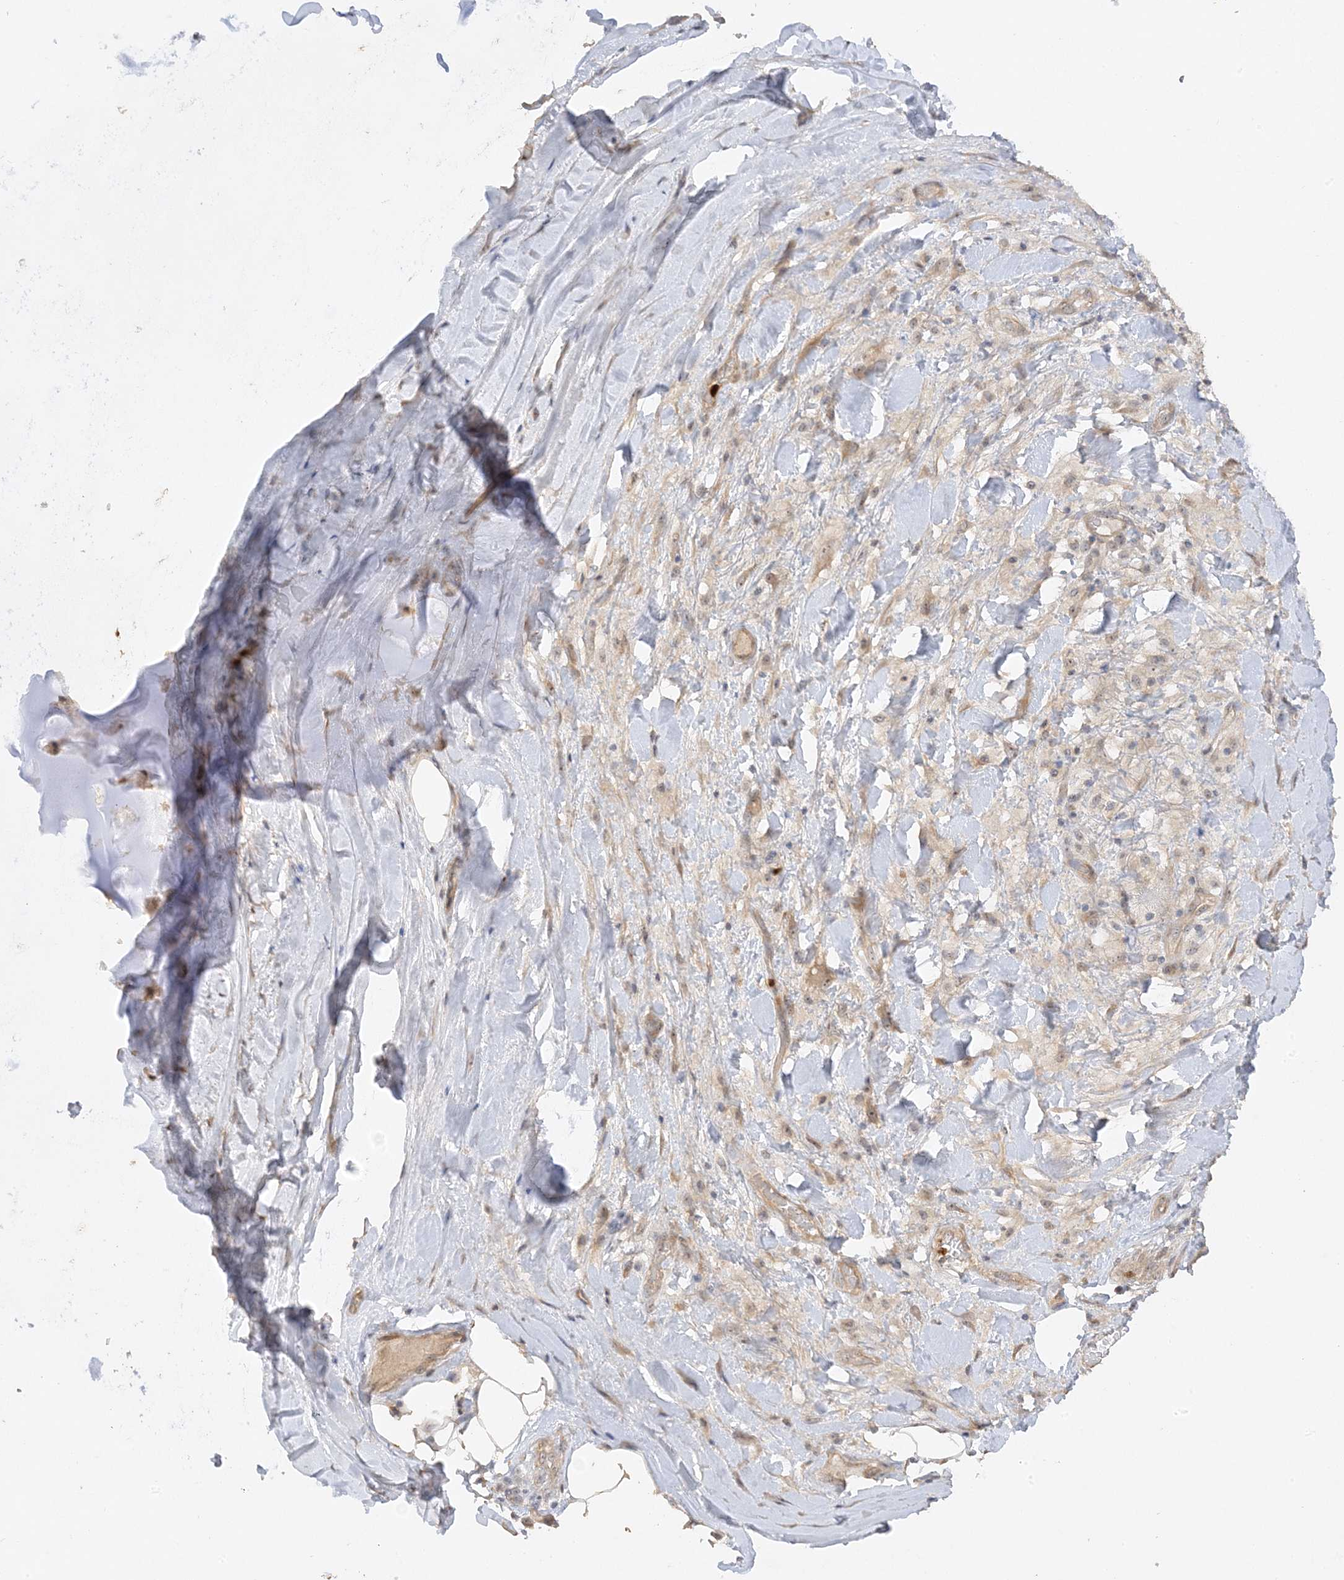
{"staining": {"intensity": "weak", "quantity": ">75%", "location": "nuclear"}, "tissue": "adipose tissue", "cell_type": "Adipocytes", "image_type": "normal", "snomed": [{"axis": "morphology", "description": "Normal tissue, NOS"}, {"axis": "morphology", "description": "Squamous cell carcinoma, NOS"}, {"axis": "topography", "description": "Lymph node"}, {"axis": "topography", "description": "Bronchus"}, {"axis": "topography", "description": "Lung"}], "caption": "High-magnification brightfield microscopy of normal adipose tissue stained with DAB (brown) and counterstained with hematoxylin (blue). adipocytes exhibit weak nuclear positivity is appreciated in about>75% of cells. The staining was performed using DAB (3,3'-diaminobenzidine), with brown indicating positive protein expression. Nuclei are stained blue with hematoxylin.", "gene": "DDX18", "patient": {"sex": "male", "age": 66}}